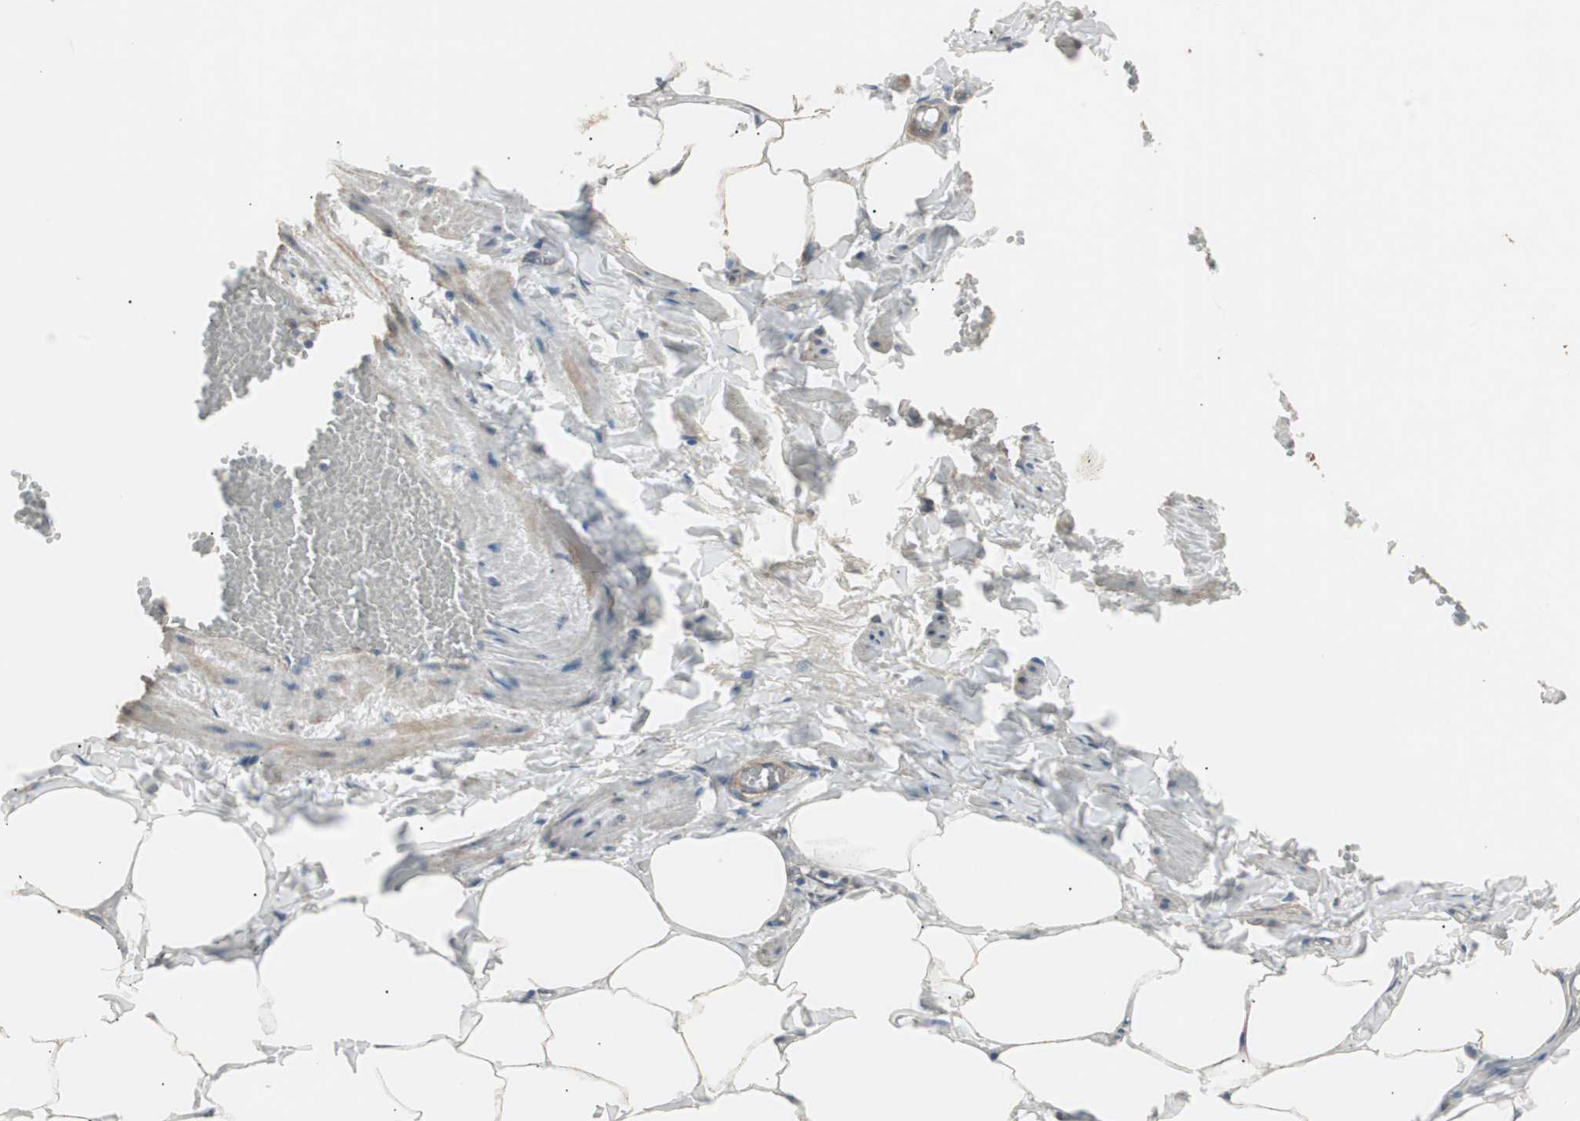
{"staining": {"intensity": "moderate", "quantity": ">75%", "location": "cytoplasmic/membranous"}, "tissue": "adipose tissue", "cell_type": "Adipocytes", "image_type": "normal", "snomed": [{"axis": "morphology", "description": "Normal tissue, NOS"}, {"axis": "topography", "description": "Vascular tissue"}], "caption": "Moderate cytoplasmic/membranous protein expression is seen in approximately >75% of adipocytes in adipose tissue. (DAB = brown stain, brightfield microscopy at high magnification).", "gene": "LZTS1", "patient": {"sex": "male", "age": 41}}